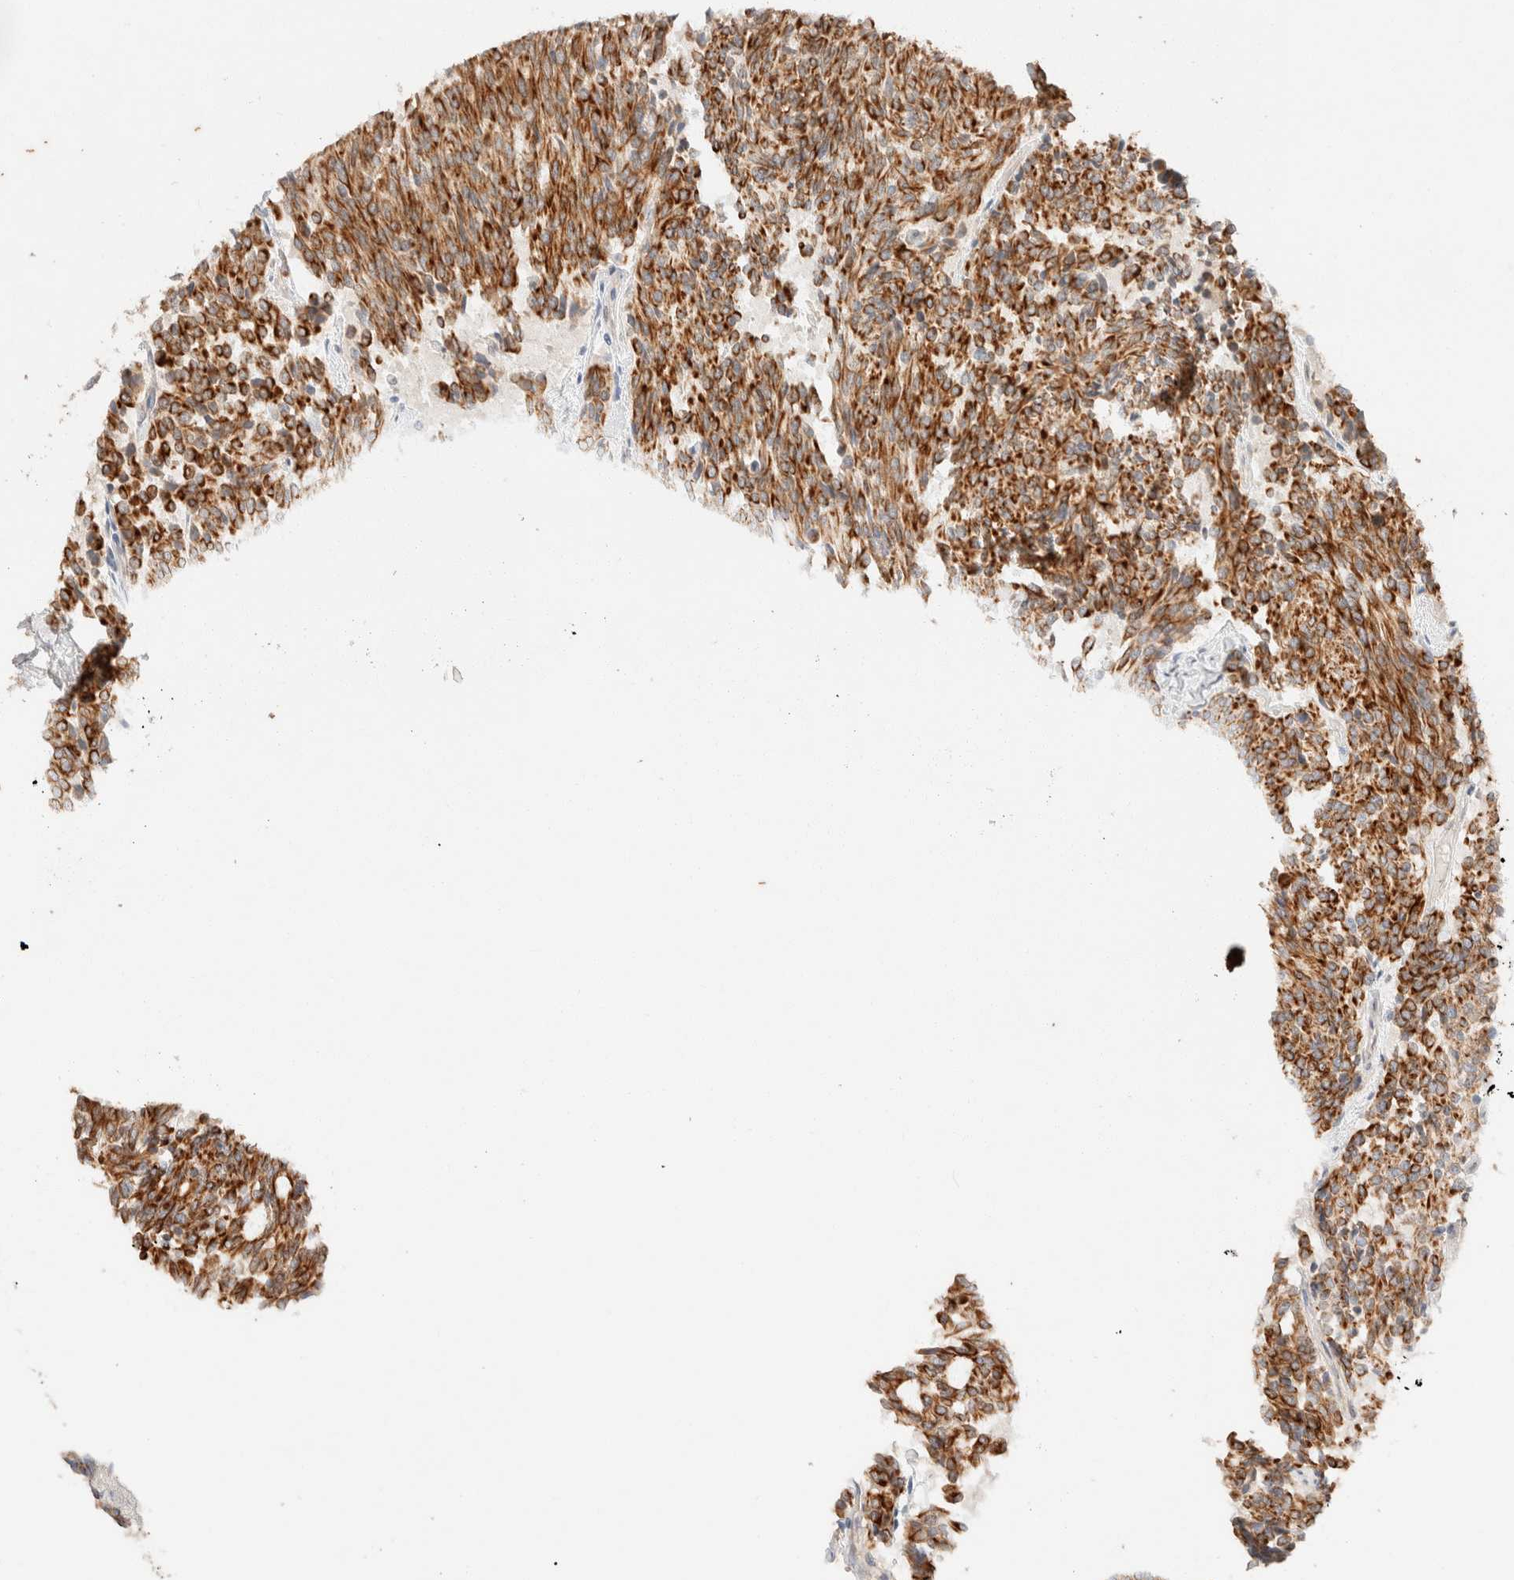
{"staining": {"intensity": "strong", "quantity": "25%-75%", "location": "cytoplasmic/membranous"}, "tissue": "carcinoid", "cell_type": "Tumor cells", "image_type": "cancer", "snomed": [{"axis": "morphology", "description": "Carcinoid, malignant, NOS"}, {"axis": "topography", "description": "Pancreas"}], "caption": "Immunohistochemistry (IHC) photomicrograph of neoplastic tissue: carcinoid (malignant) stained using immunohistochemistry shows high levels of strong protein expression localized specifically in the cytoplasmic/membranous of tumor cells, appearing as a cytoplasmic/membranous brown color.", "gene": "CSNK1E", "patient": {"sex": "female", "age": 54}}